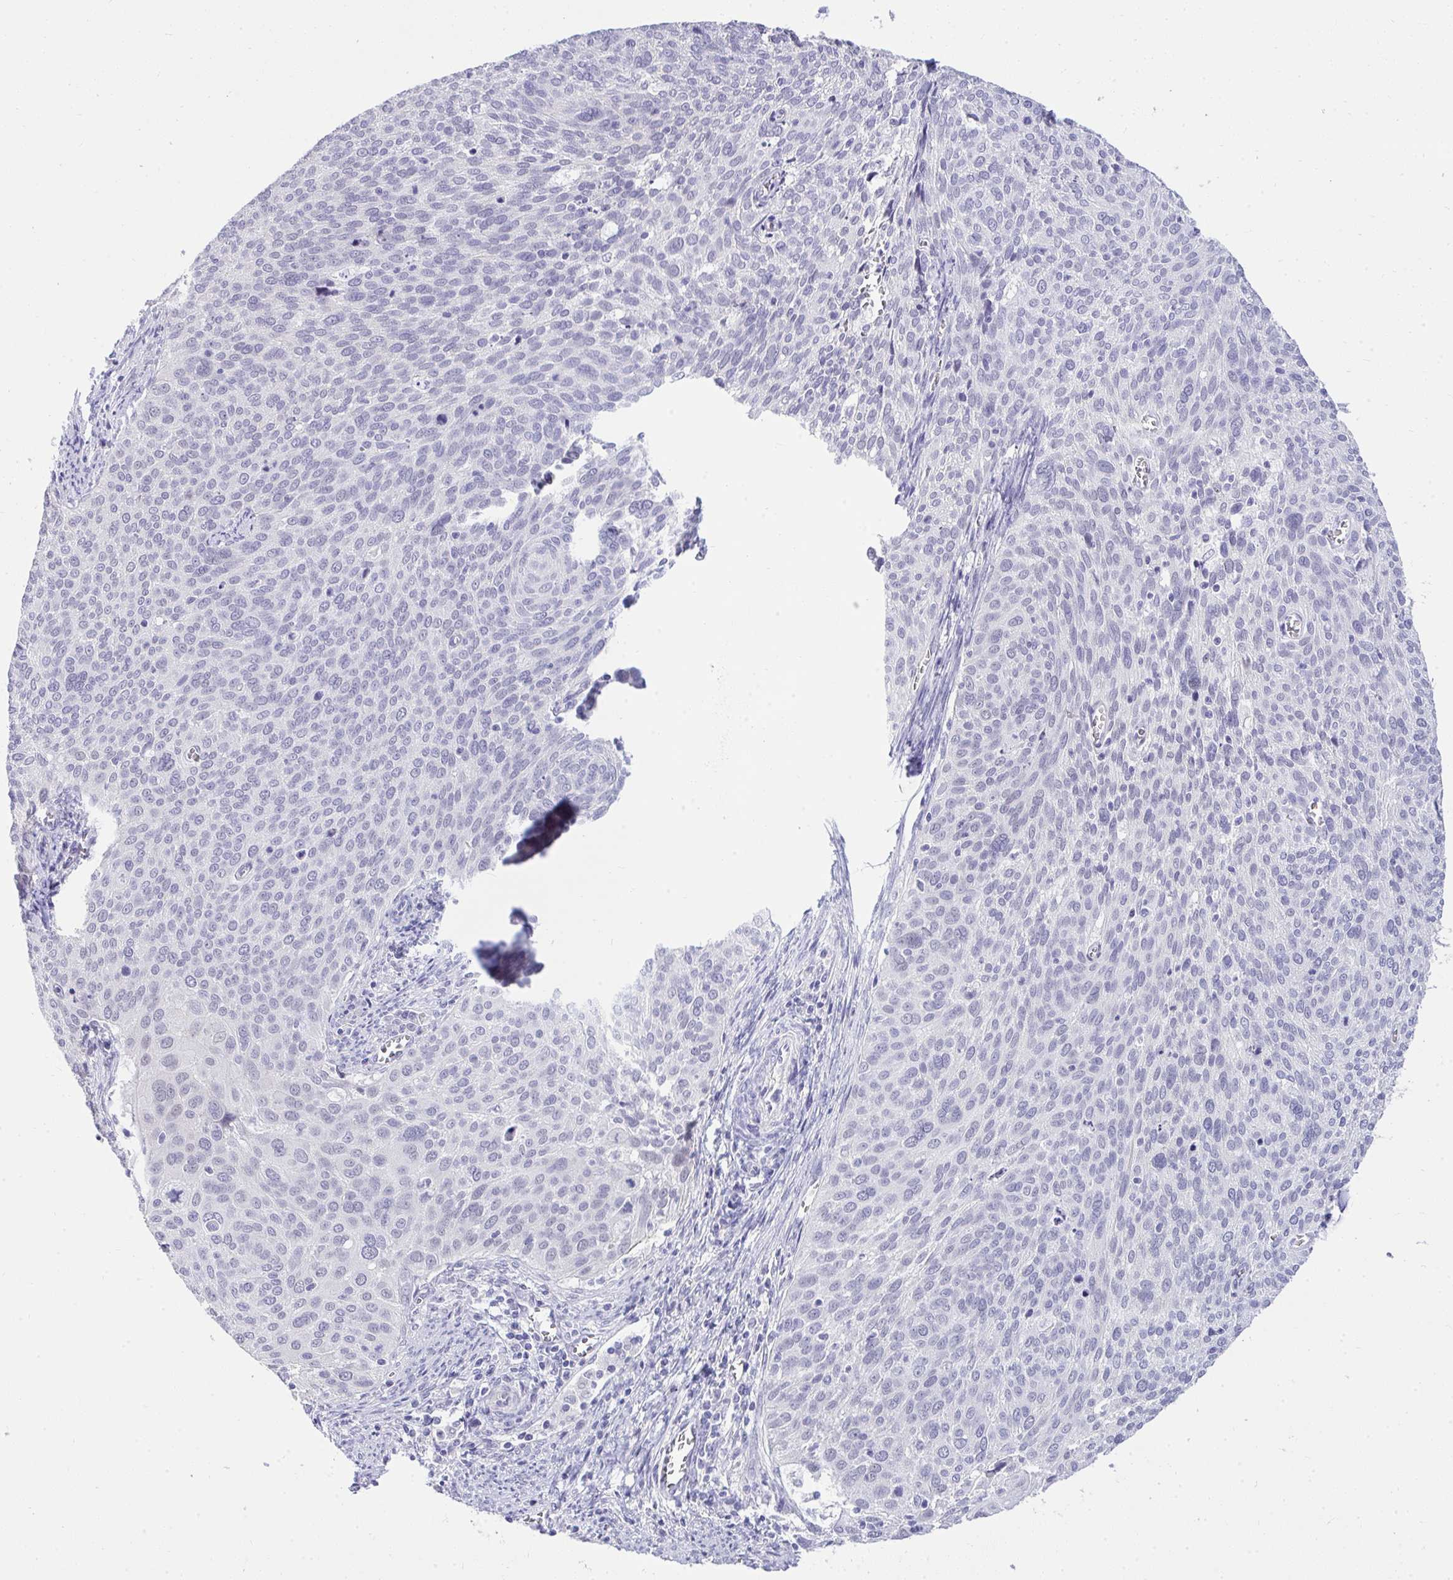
{"staining": {"intensity": "negative", "quantity": "none", "location": "none"}, "tissue": "cervical cancer", "cell_type": "Tumor cells", "image_type": "cancer", "snomed": [{"axis": "morphology", "description": "Squamous cell carcinoma, NOS"}, {"axis": "topography", "description": "Cervix"}], "caption": "Human squamous cell carcinoma (cervical) stained for a protein using immunohistochemistry displays no positivity in tumor cells.", "gene": "PRM2", "patient": {"sex": "female", "age": 39}}